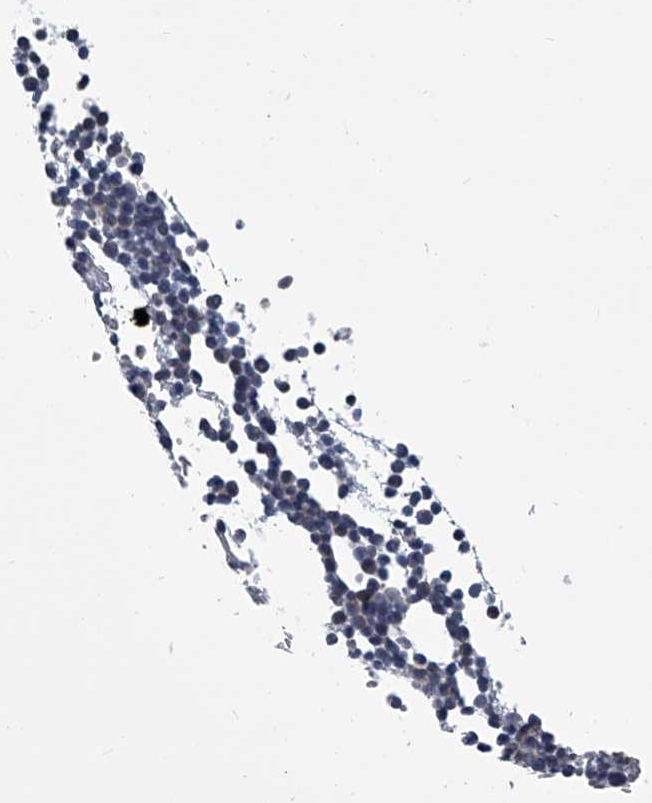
{"staining": {"intensity": "moderate", "quantity": "<25%", "location": "cytoplasmic/membranous"}, "tissue": "bone marrow", "cell_type": "Hematopoietic cells", "image_type": "normal", "snomed": [{"axis": "morphology", "description": "Normal tissue, NOS"}, {"axis": "topography", "description": "Bone marrow"}], "caption": "Moderate cytoplasmic/membranous expression for a protein is seen in about <25% of hematopoietic cells of unremarkable bone marrow using immunohistochemistry.", "gene": "PPP2R5D", "patient": {"sex": "female", "age": 67}}